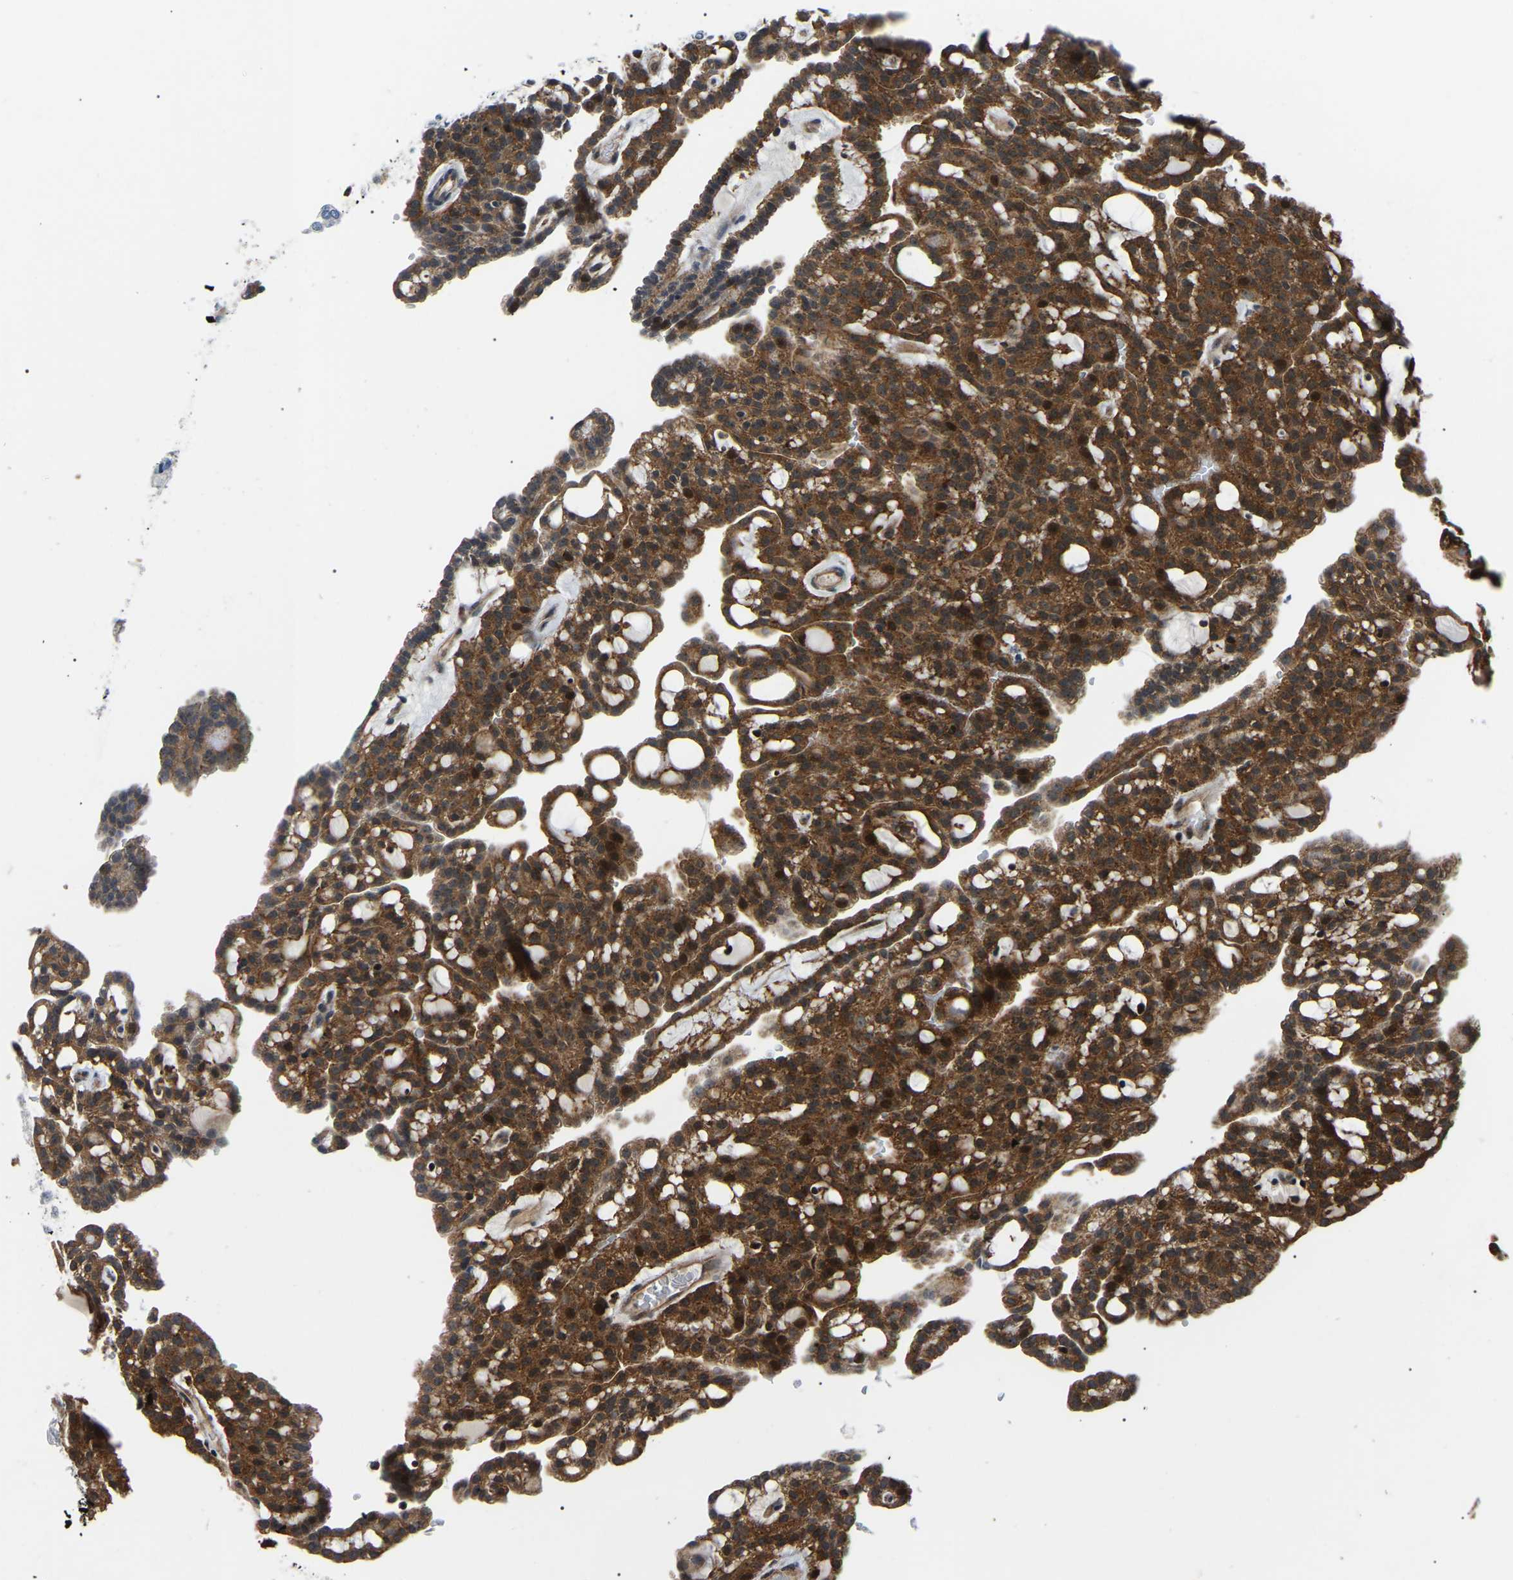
{"staining": {"intensity": "strong", "quantity": ">75%", "location": "cytoplasmic/membranous,nuclear"}, "tissue": "renal cancer", "cell_type": "Tumor cells", "image_type": "cancer", "snomed": [{"axis": "morphology", "description": "Adenocarcinoma, NOS"}, {"axis": "topography", "description": "Kidney"}], "caption": "Tumor cells demonstrate strong cytoplasmic/membranous and nuclear expression in approximately >75% of cells in adenocarcinoma (renal).", "gene": "RRP1B", "patient": {"sex": "male", "age": 63}}